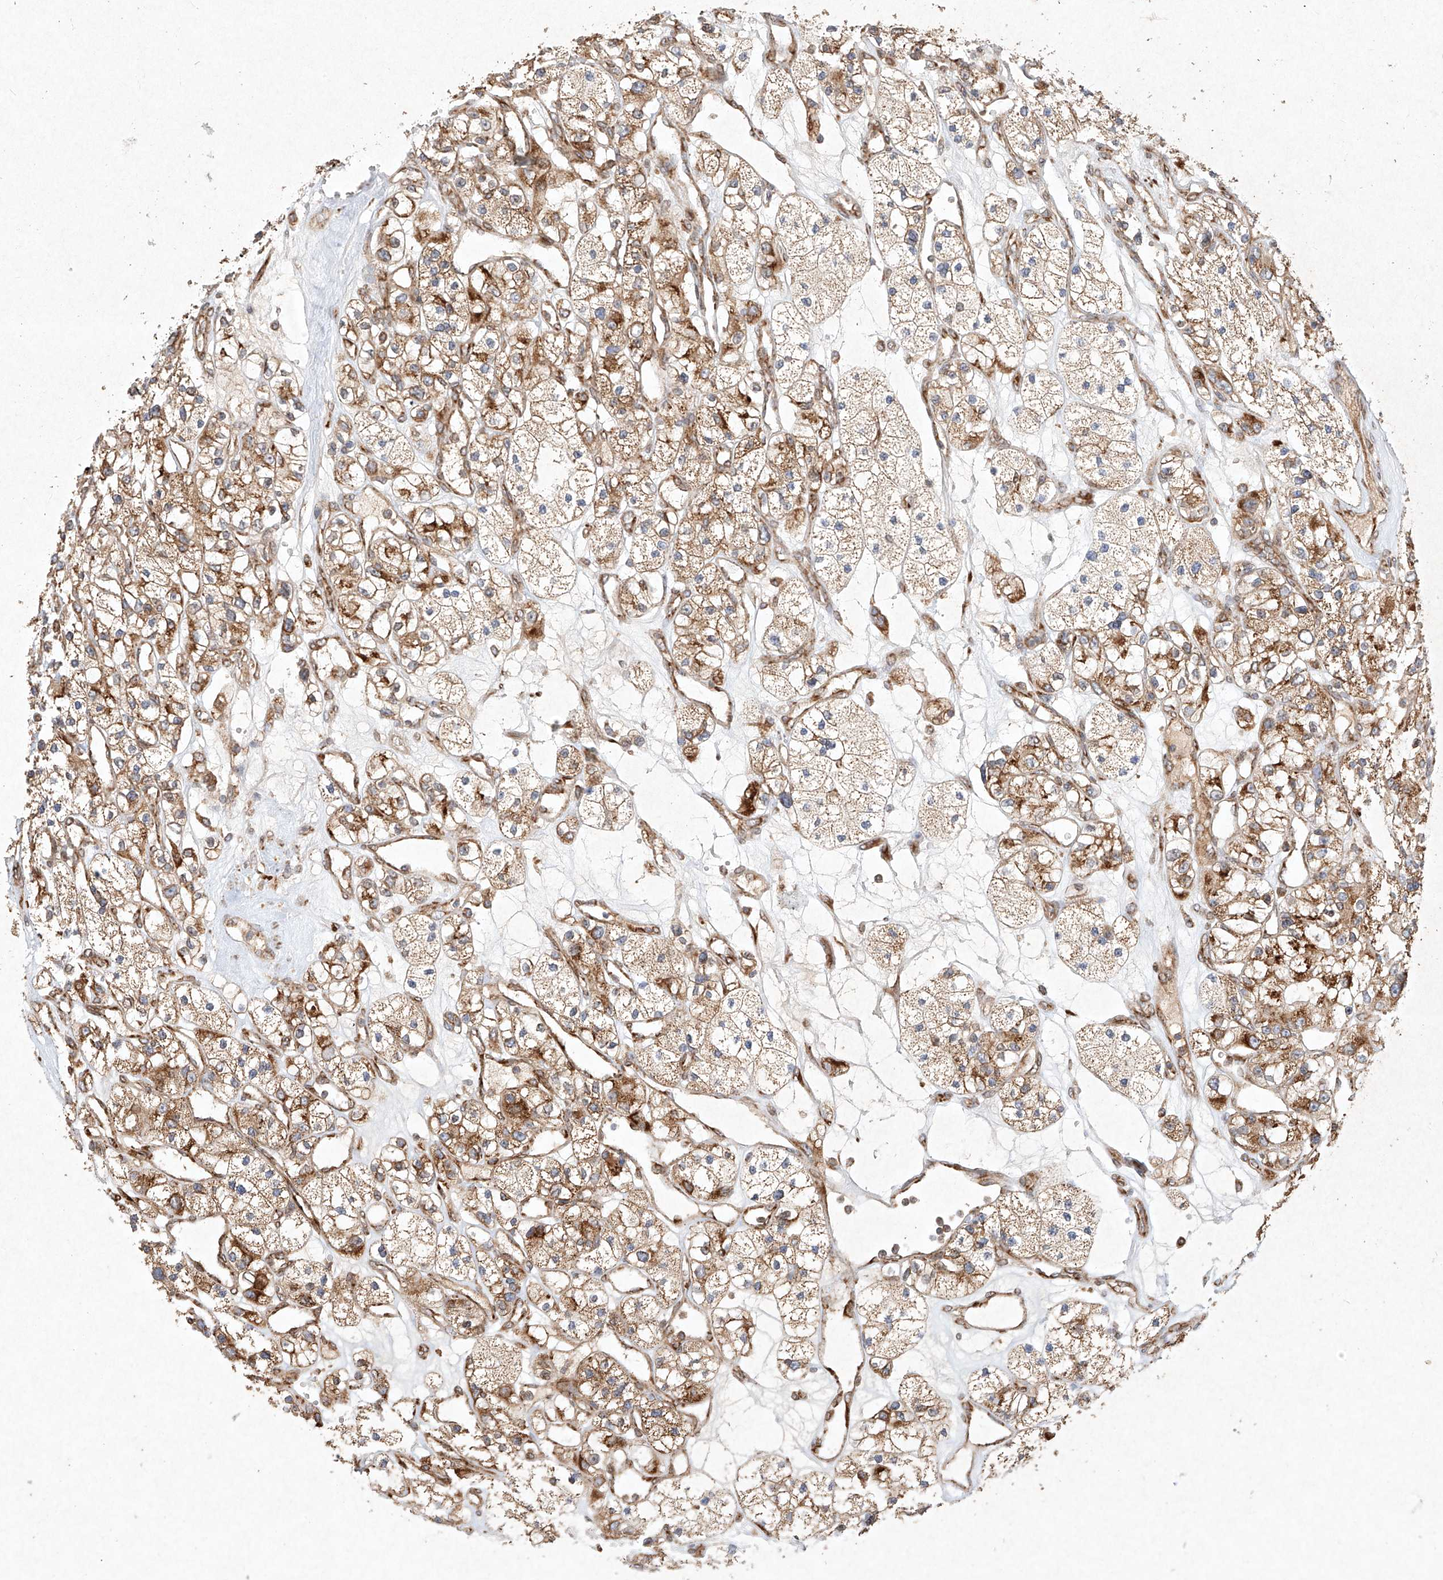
{"staining": {"intensity": "strong", "quantity": ">75%", "location": "cytoplasmic/membranous"}, "tissue": "renal cancer", "cell_type": "Tumor cells", "image_type": "cancer", "snomed": [{"axis": "morphology", "description": "Adenocarcinoma, NOS"}, {"axis": "topography", "description": "Kidney"}], "caption": "DAB immunohistochemical staining of human adenocarcinoma (renal) demonstrates strong cytoplasmic/membranous protein staining in about >75% of tumor cells.", "gene": "SEMA3B", "patient": {"sex": "female", "age": 57}}